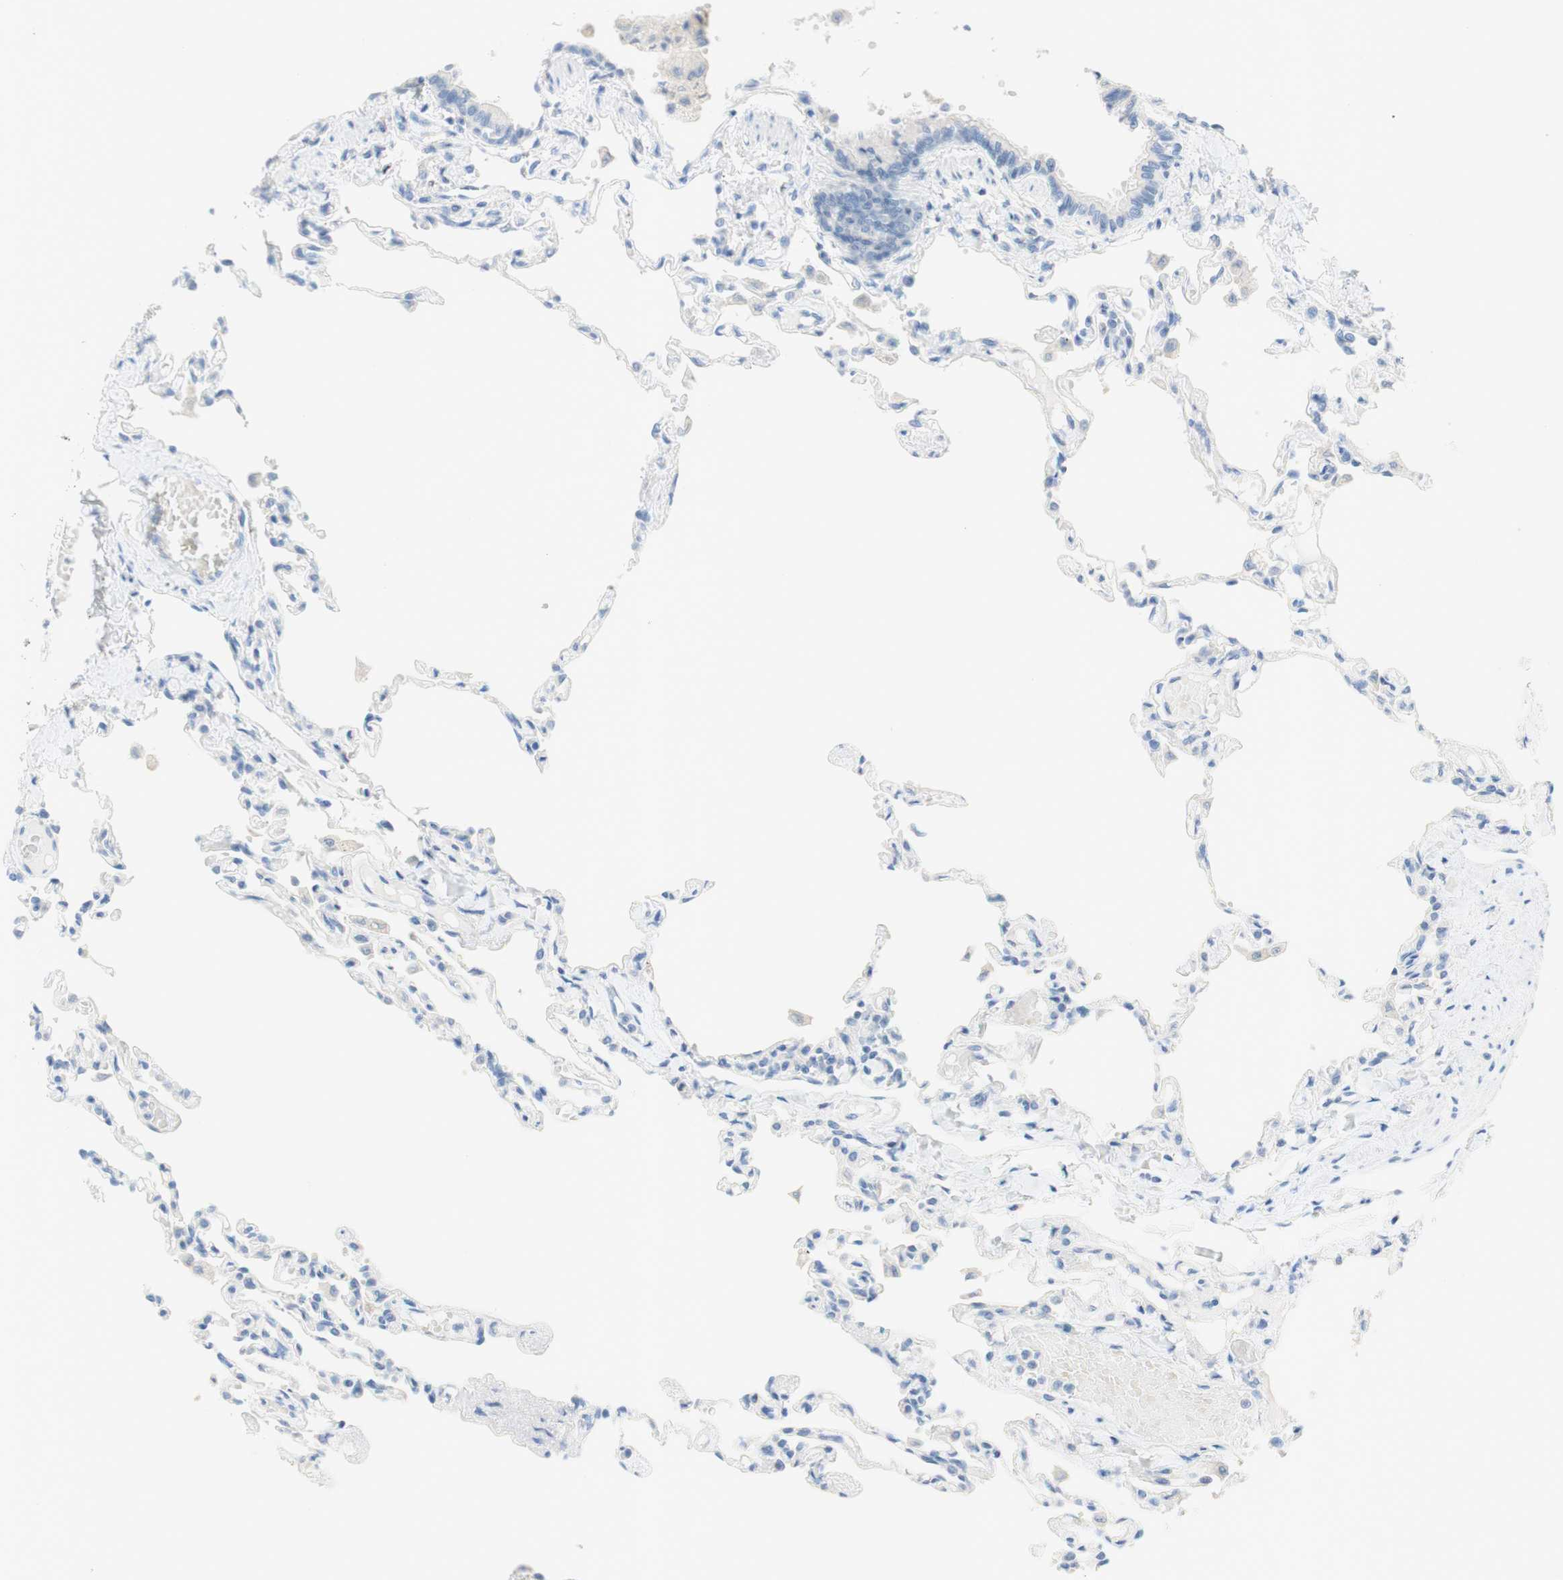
{"staining": {"intensity": "negative", "quantity": "none", "location": "none"}, "tissue": "lung", "cell_type": "Alveolar cells", "image_type": "normal", "snomed": [{"axis": "morphology", "description": "Normal tissue, NOS"}, {"axis": "topography", "description": "Lung"}], "caption": "An immunohistochemistry image of unremarkable lung is shown. There is no staining in alveolar cells of lung.", "gene": "POLR2J3", "patient": {"sex": "male", "age": 21}}